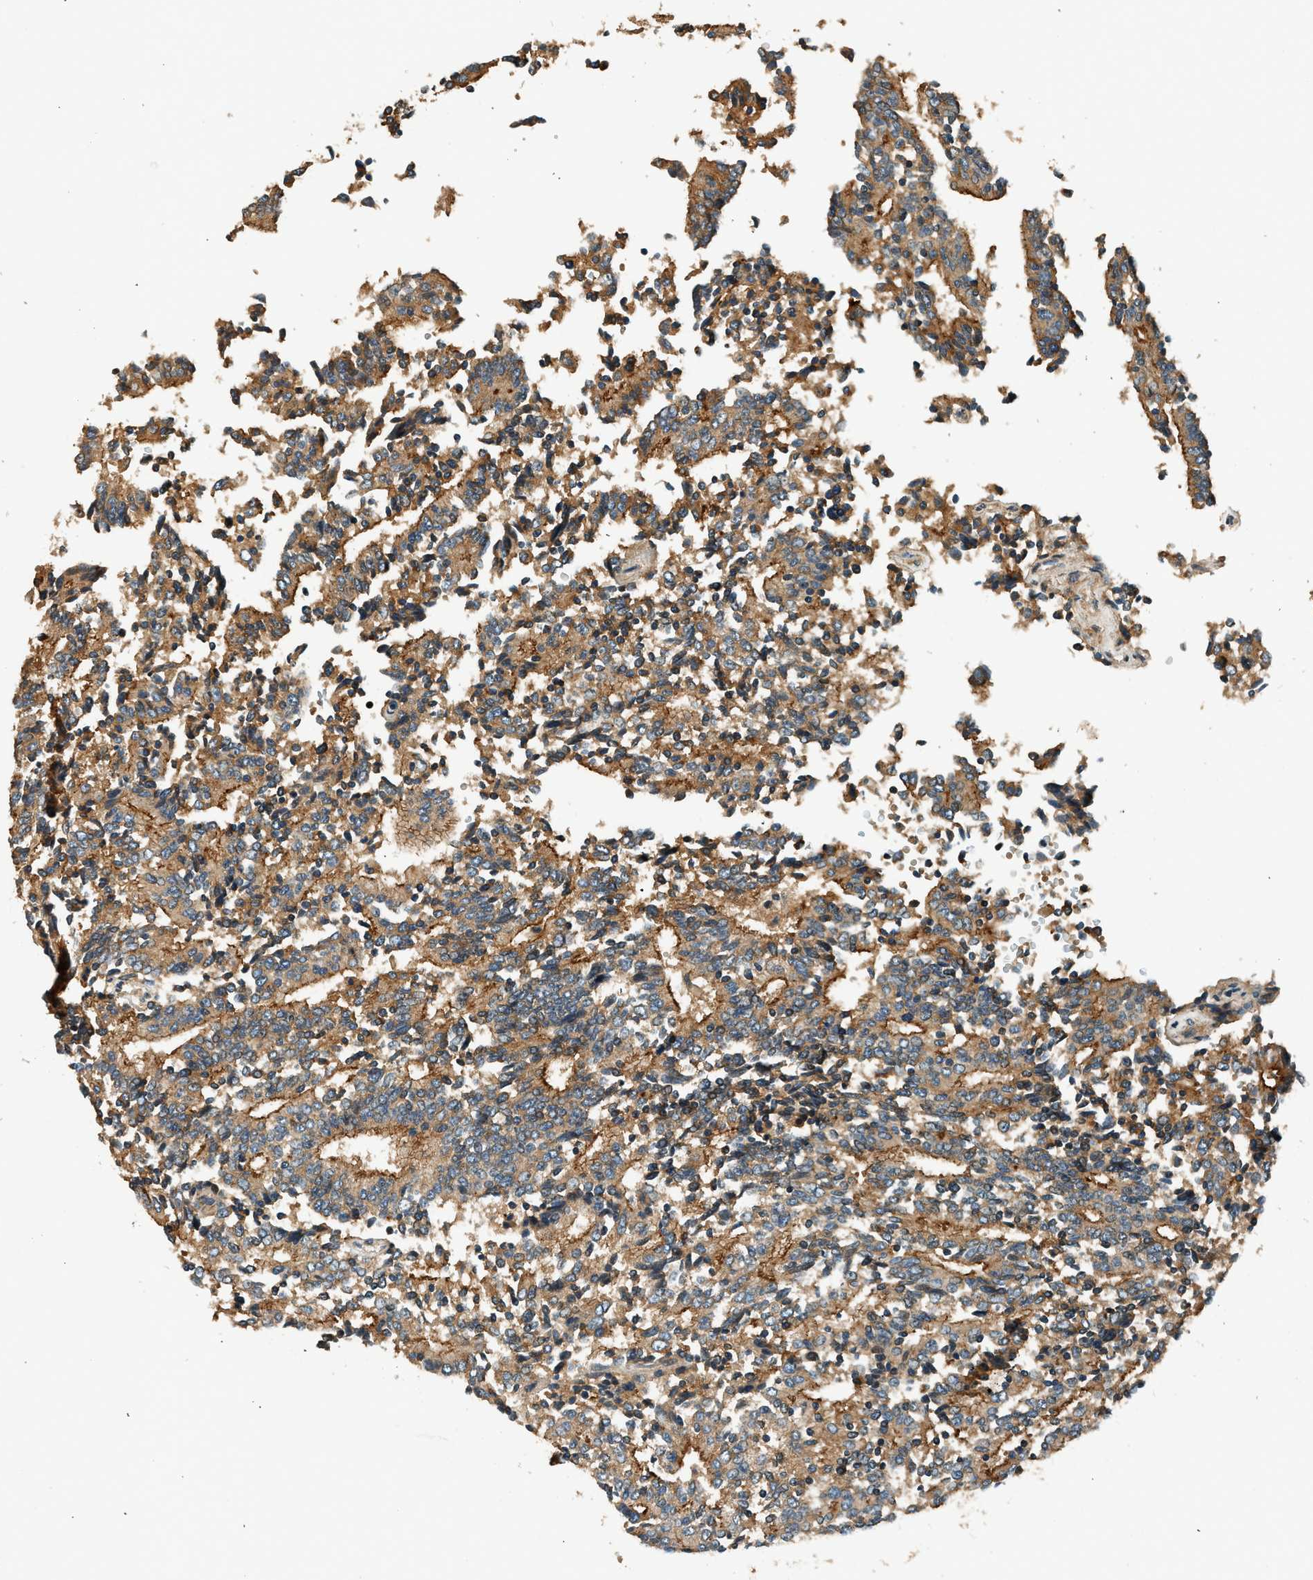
{"staining": {"intensity": "strong", "quantity": ">75%", "location": "cytoplasmic/membranous"}, "tissue": "prostate cancer", "cell_type": "Tumor cells", "image_type": "cancer", "snomed": [{"axis": "morphology", "description": "Normal tissue, NOS"}, {"axis": "morphology", "description": "Adenocarcinoma, High grade"}, {"axis": "topography", "description": "Prostate"}, {"axis": "topography", "description": "Seminal veicle"}], "caption": "Immunohistochemical staining of prostate high-grade adenocarcinoma shows high levels of strong cytoplasmic/membranous staining in approximately >75% of tumor cells.", "gene": "ARHGEF11", "patient": {"sex": "male", "age": 55}}